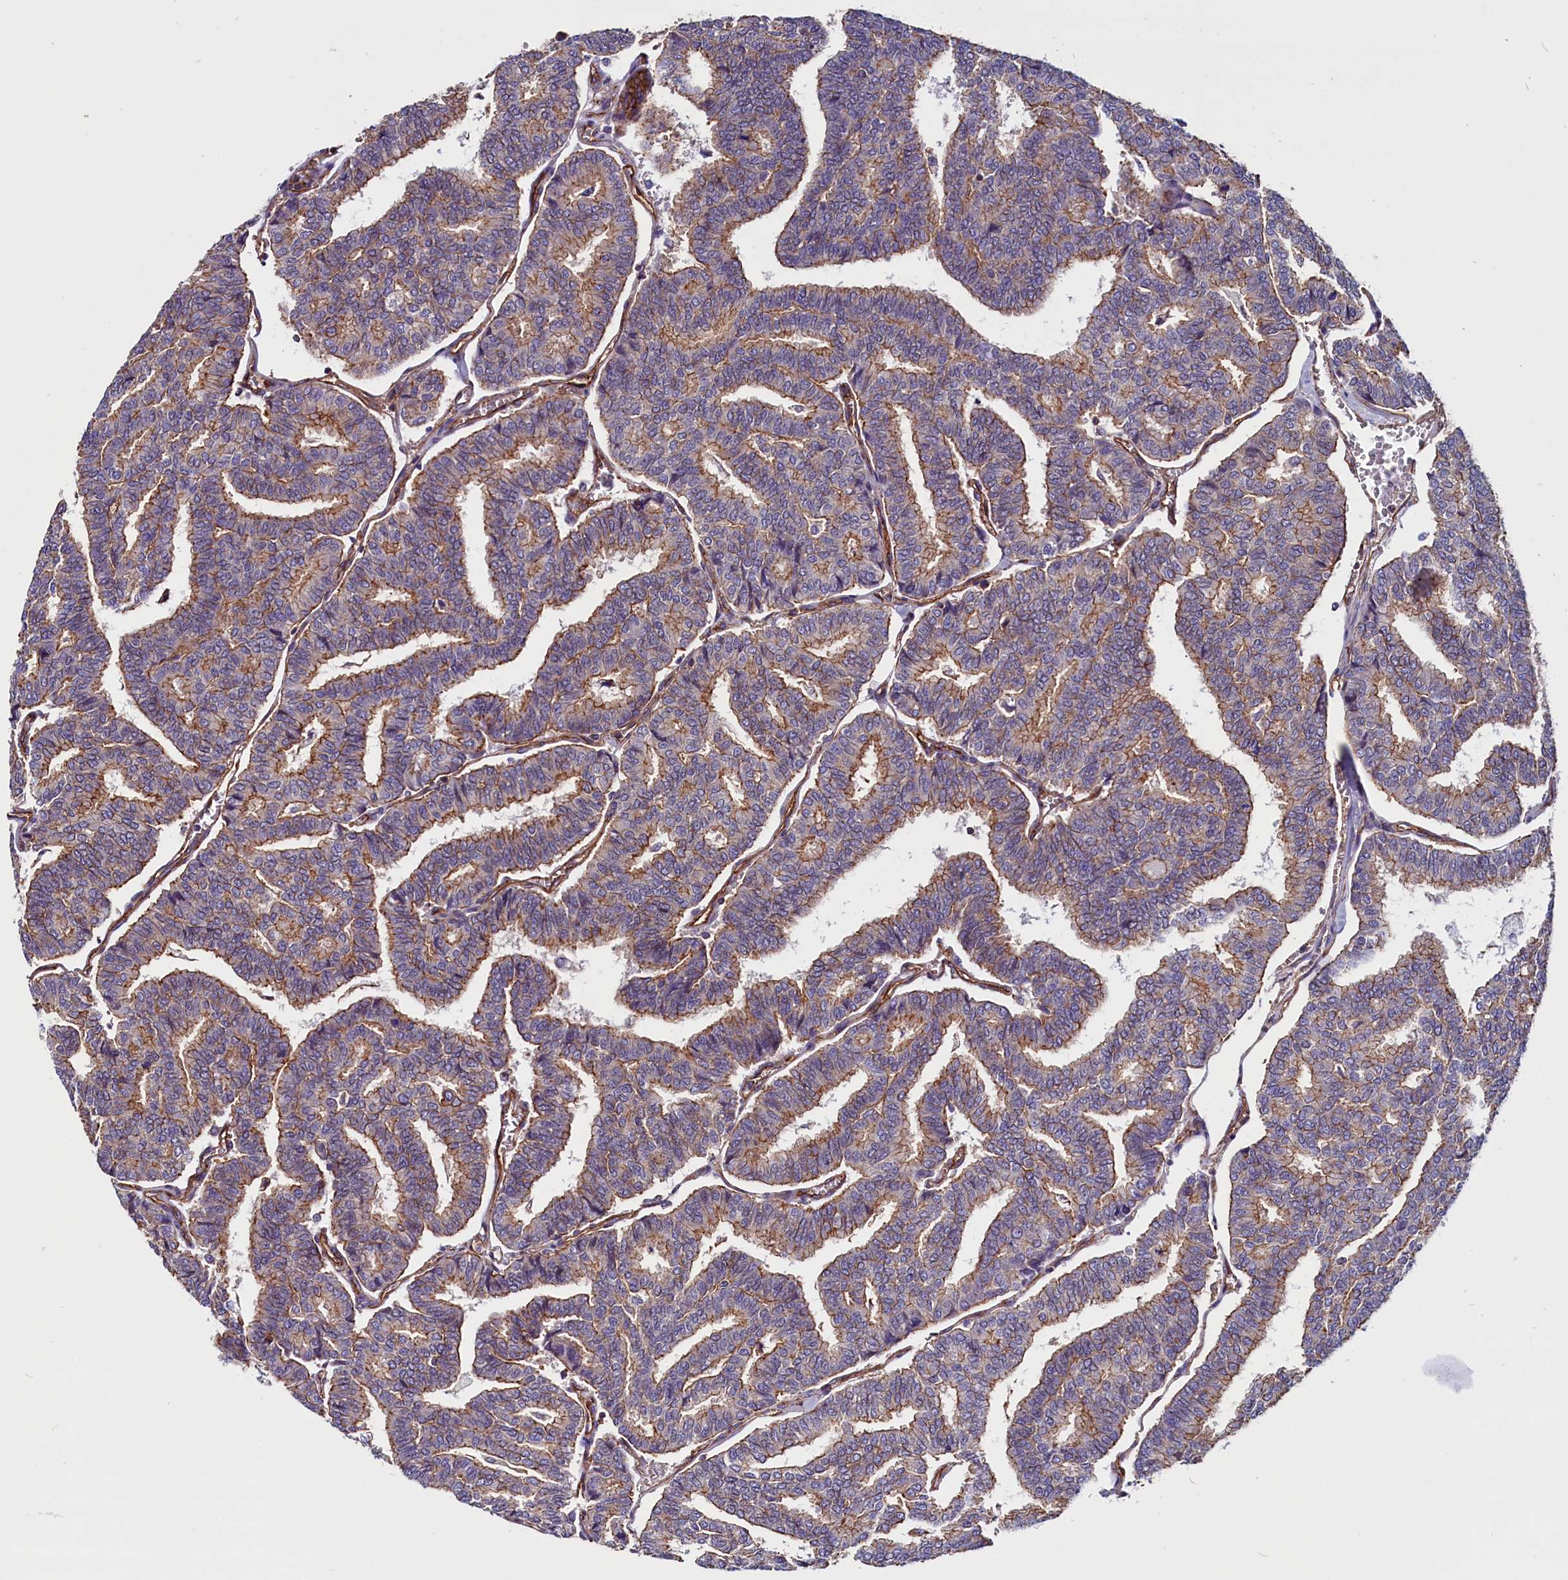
{"staining": {"intensity": "moderate", "quantity": "25%-75%", "location": "cytoplasmic/membranous"}, "tissue": "thyroid cancer", "cell_type": "Tumor cells", "image_type": "cancer", "snomed": [{"axis": "morphology", "description": "Papillary adenocarcinoma, NOS"}, {"axis": "topography", "description": "Thyroid gland"}], "caption": "Immunohistochemical staining of human thyroid cancer (papillary adenocarcinoma) shows moderate cytoplasmic/membranous protein positivity in about 25%-75% of tumor cells.", "gene": "ZNF749", "patient": {"sex": "female", "age": 35}}